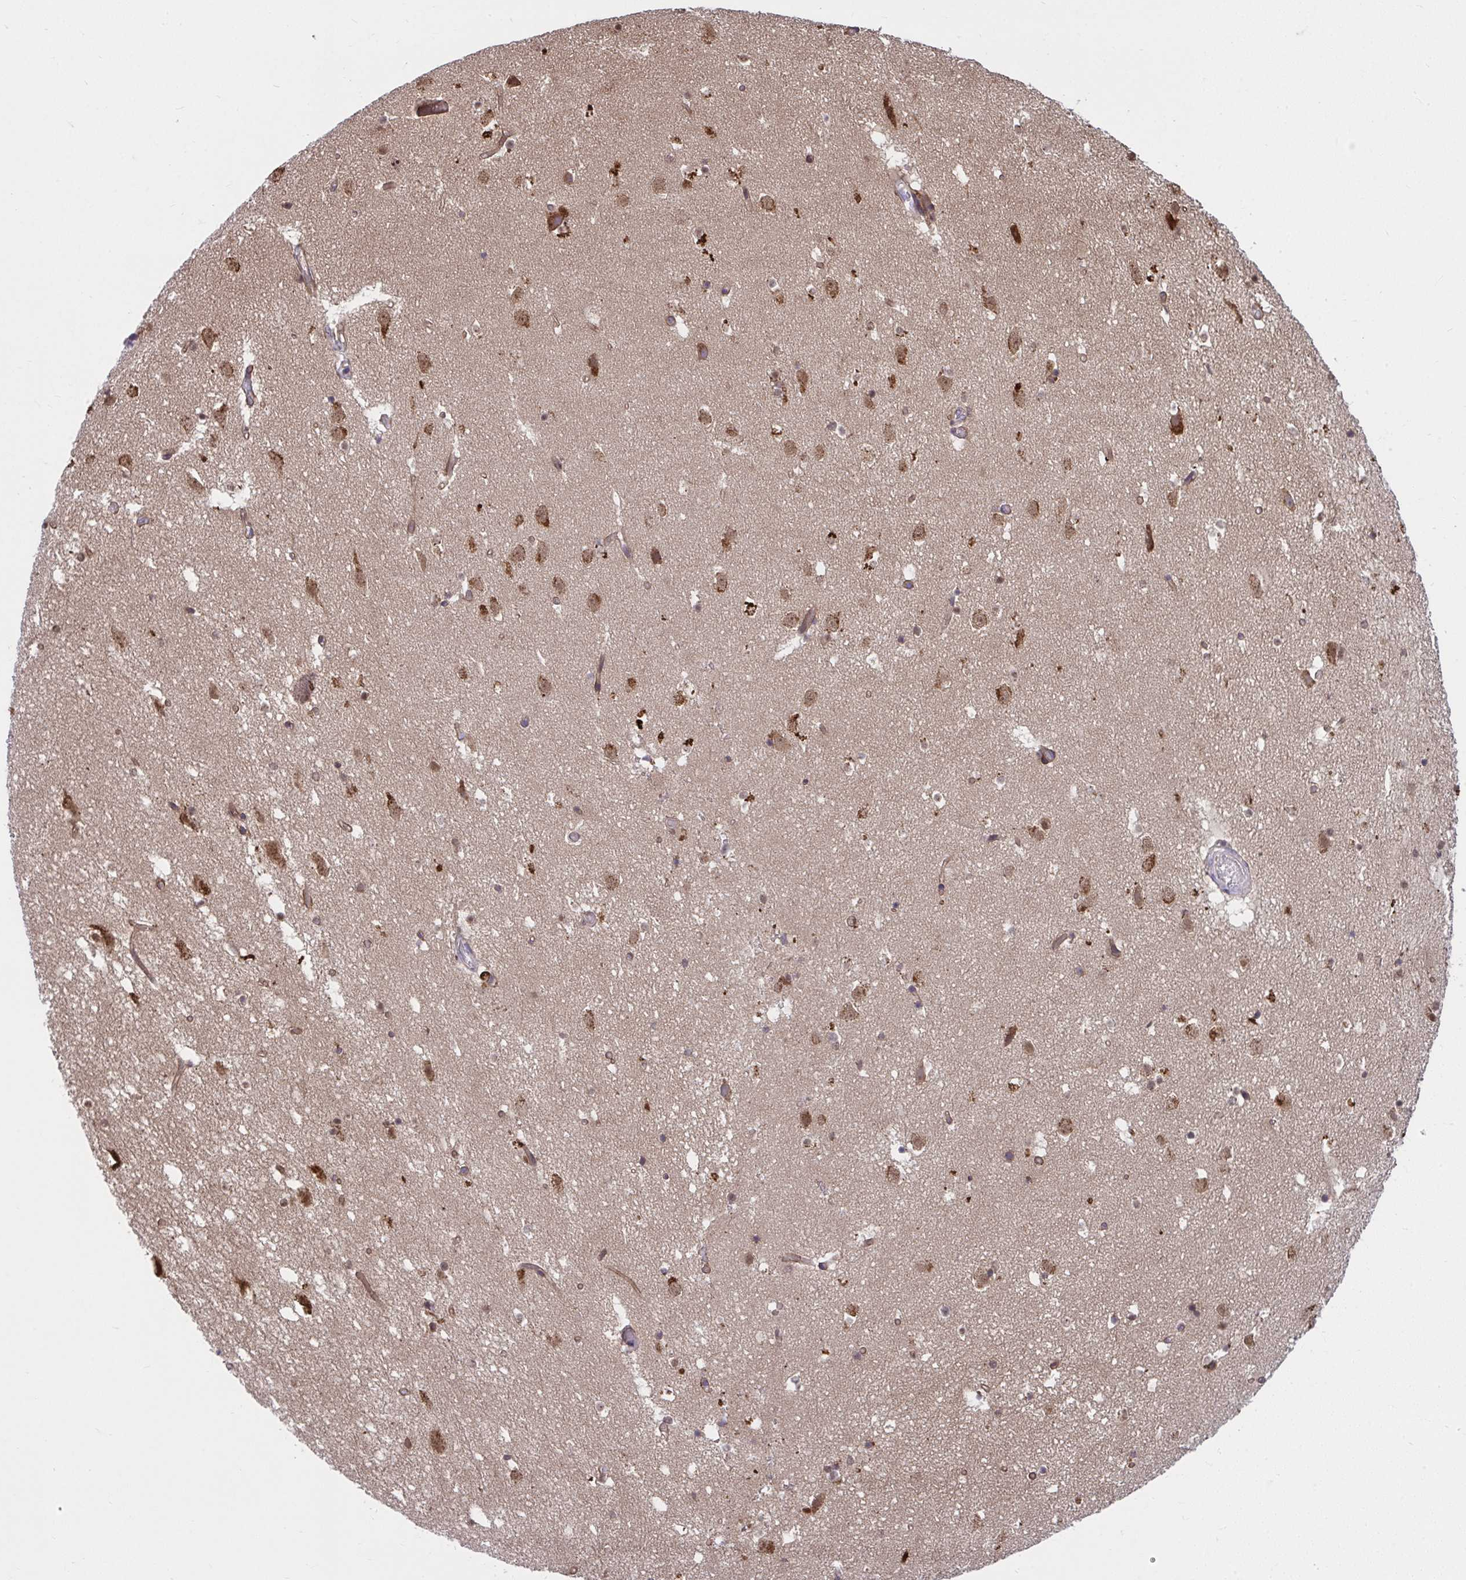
{"staining": {"intensity": "moderate", "quantity": "<25%", "location": "cytoplasmic/membranous"}, "tissue": "caudate", "cell_type": "Glial cells", "image_type": "normal", "snomed": [{"axis": "morphology", "description": "Normal tissue, NOS"}, {"axis": "topography", "description": "Lateral ventricle wall"}], "caption": "A high-resolution image shows IHC staining of unremarkable caudate, which demonstrates moderate cytoplasmic/membranous staining in approximately <25% of glial cells.", "gene": "PCDHB7", "patient": {"sex": "male", "age": 37}}